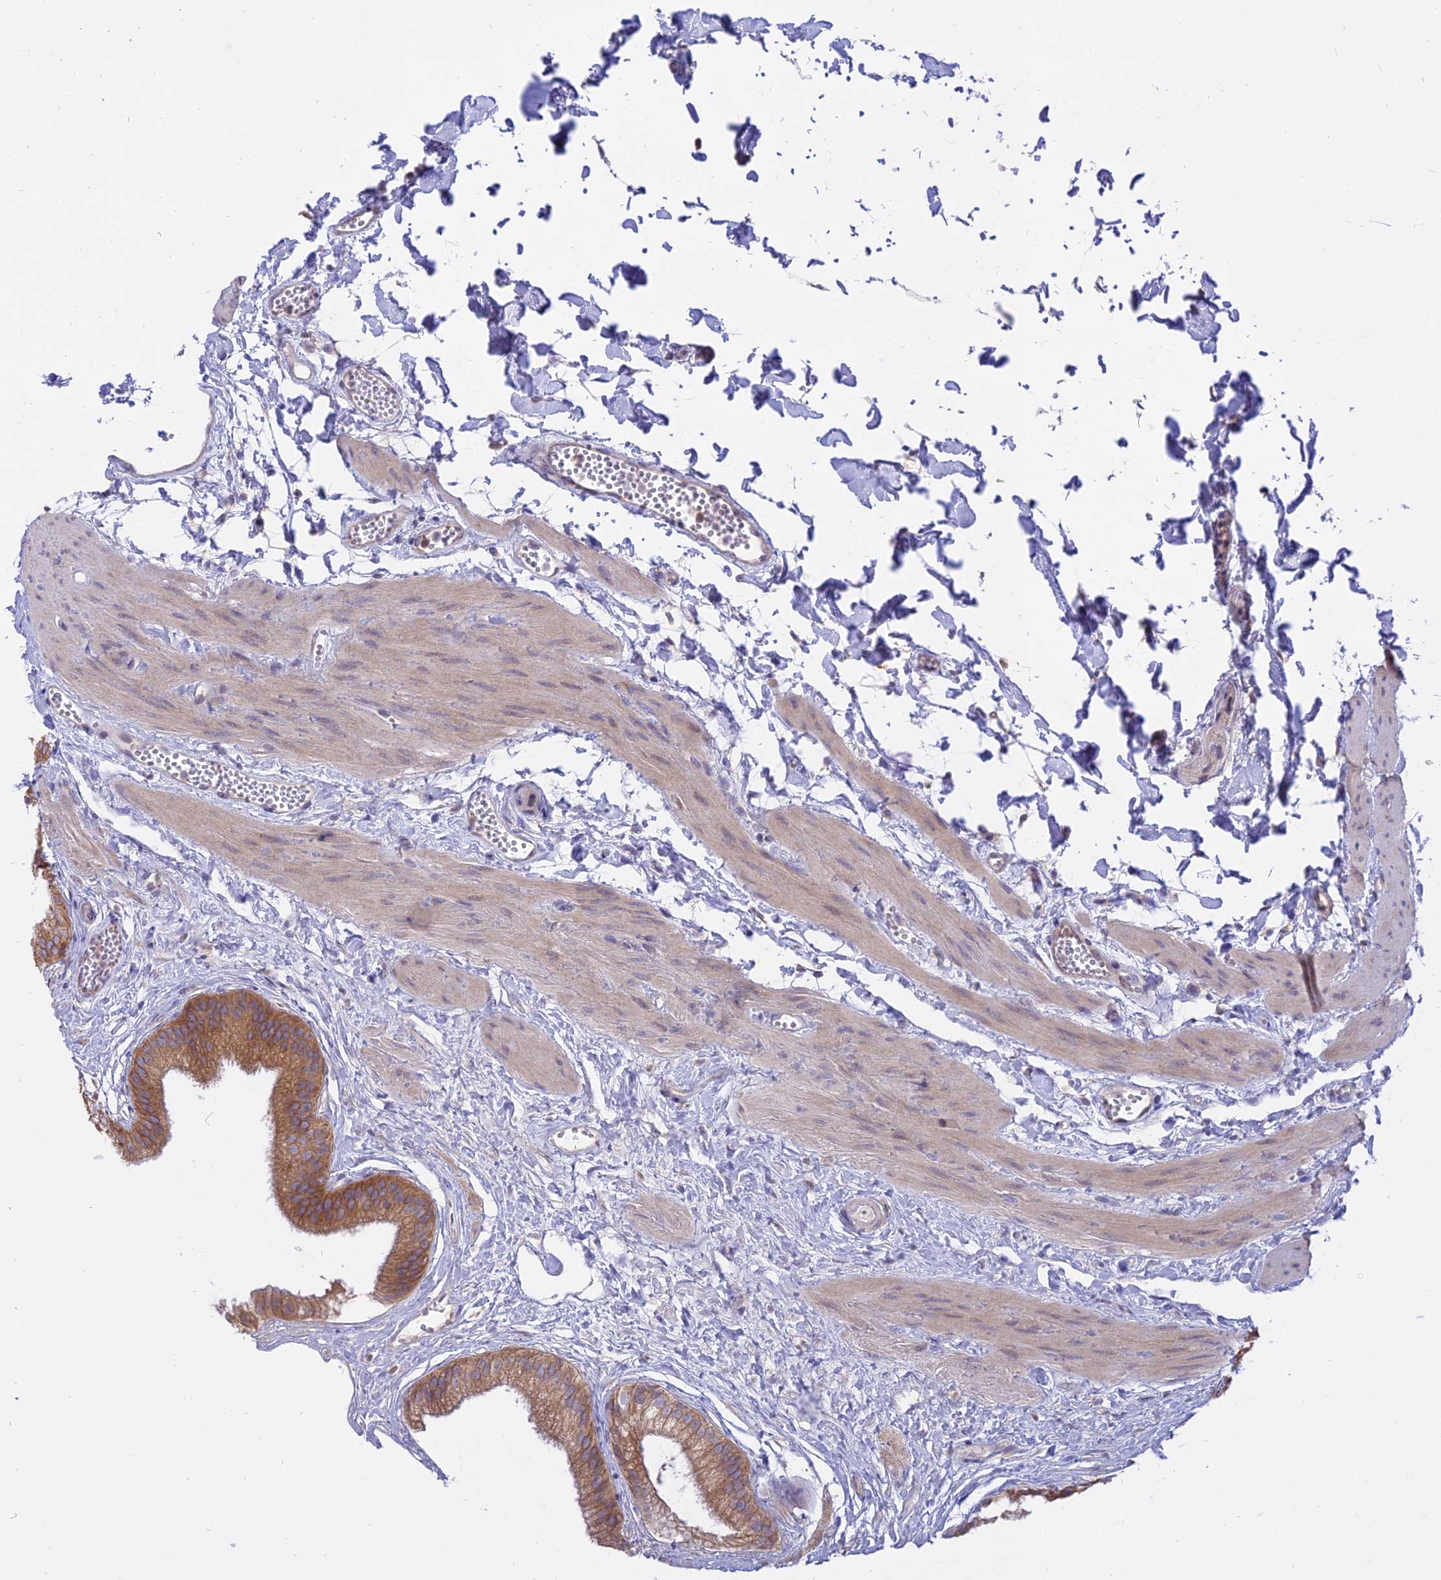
{"staining": {"intensity": "moderate", "quantity": ">75%", "location": "cytoplasmic/membranous"}, "tissue": "gallbladder", "cell_type": "Glandular cells", "image_type": "normal", "snomed": [{"axis": "morphology", "description": "Normal tissue, NOS"}, {"axis": "topography", "description": "Gallbladder"}], "caption": "Immunohistochemistry image of normal human gallbladder stained for a protein (brown), which shows medium levels of moderate cytoplasmic/membranous expression in approximately >75% of glandular cells.", "gene": "IL21R", "patient": {"sex": "female", "age": 54}}